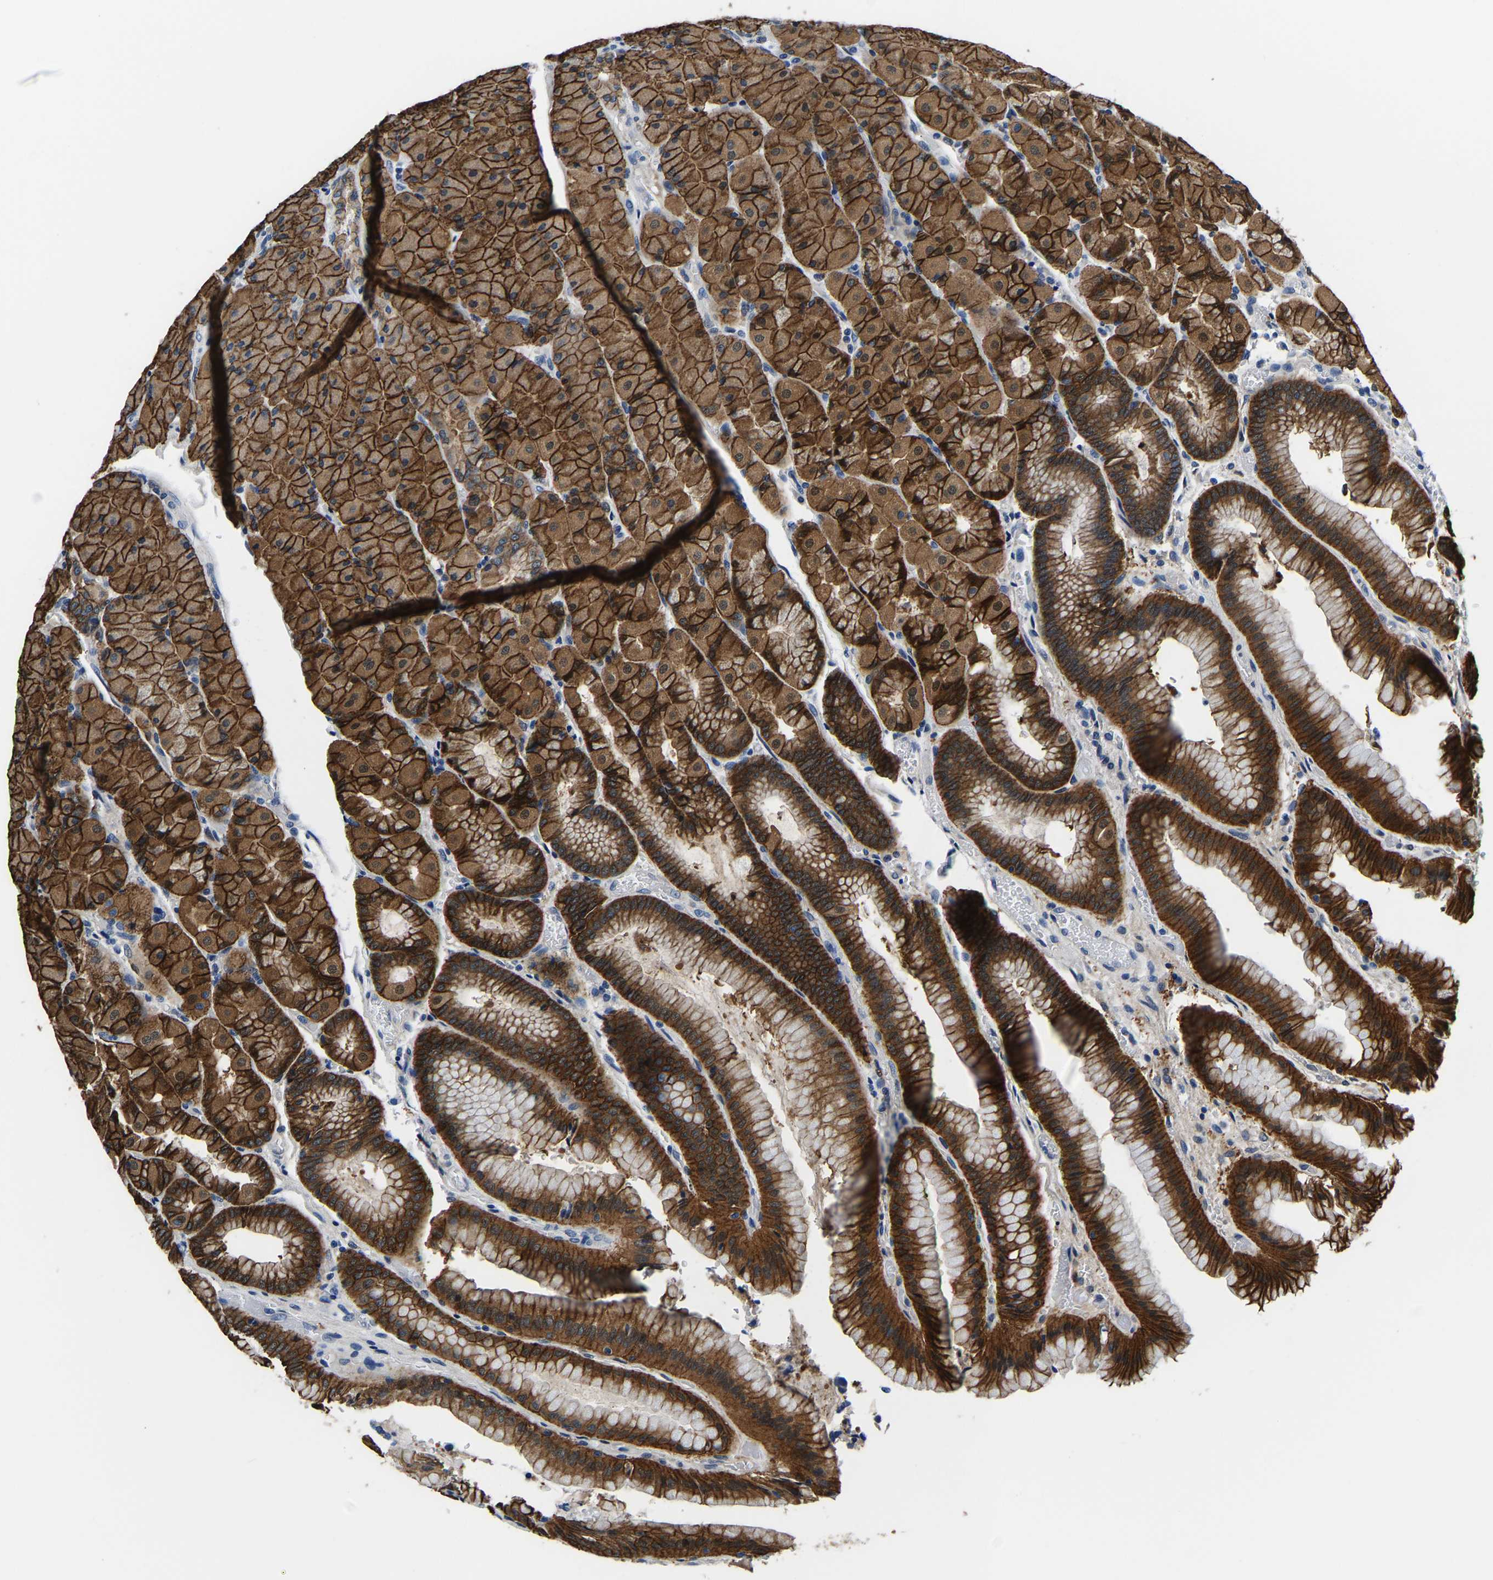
{"staining": {"intensity": "strong", "quantity": ">75%", "location": "cytoplasmic/membranous"}, "tissue": "stomach", "cell_type": "Glandular cells", "image_type": "normal", "snomed": [{"axis": "morphology", "description": "Normal tissue, NOS"}, {"axis": "morphology", "description": "Carcinoid, malignant, NOS"}, {"axis": "topography", "description": "Stomach, upper"}], "caption": "Protein positivity by immunohistochemistry (IHC) exhibits strong cytoplasmic/membranous staining in about >75% of glandular cells in normal stomach.", "gene": "ACO1", "patient": {"sex": "male", "age": 39}}